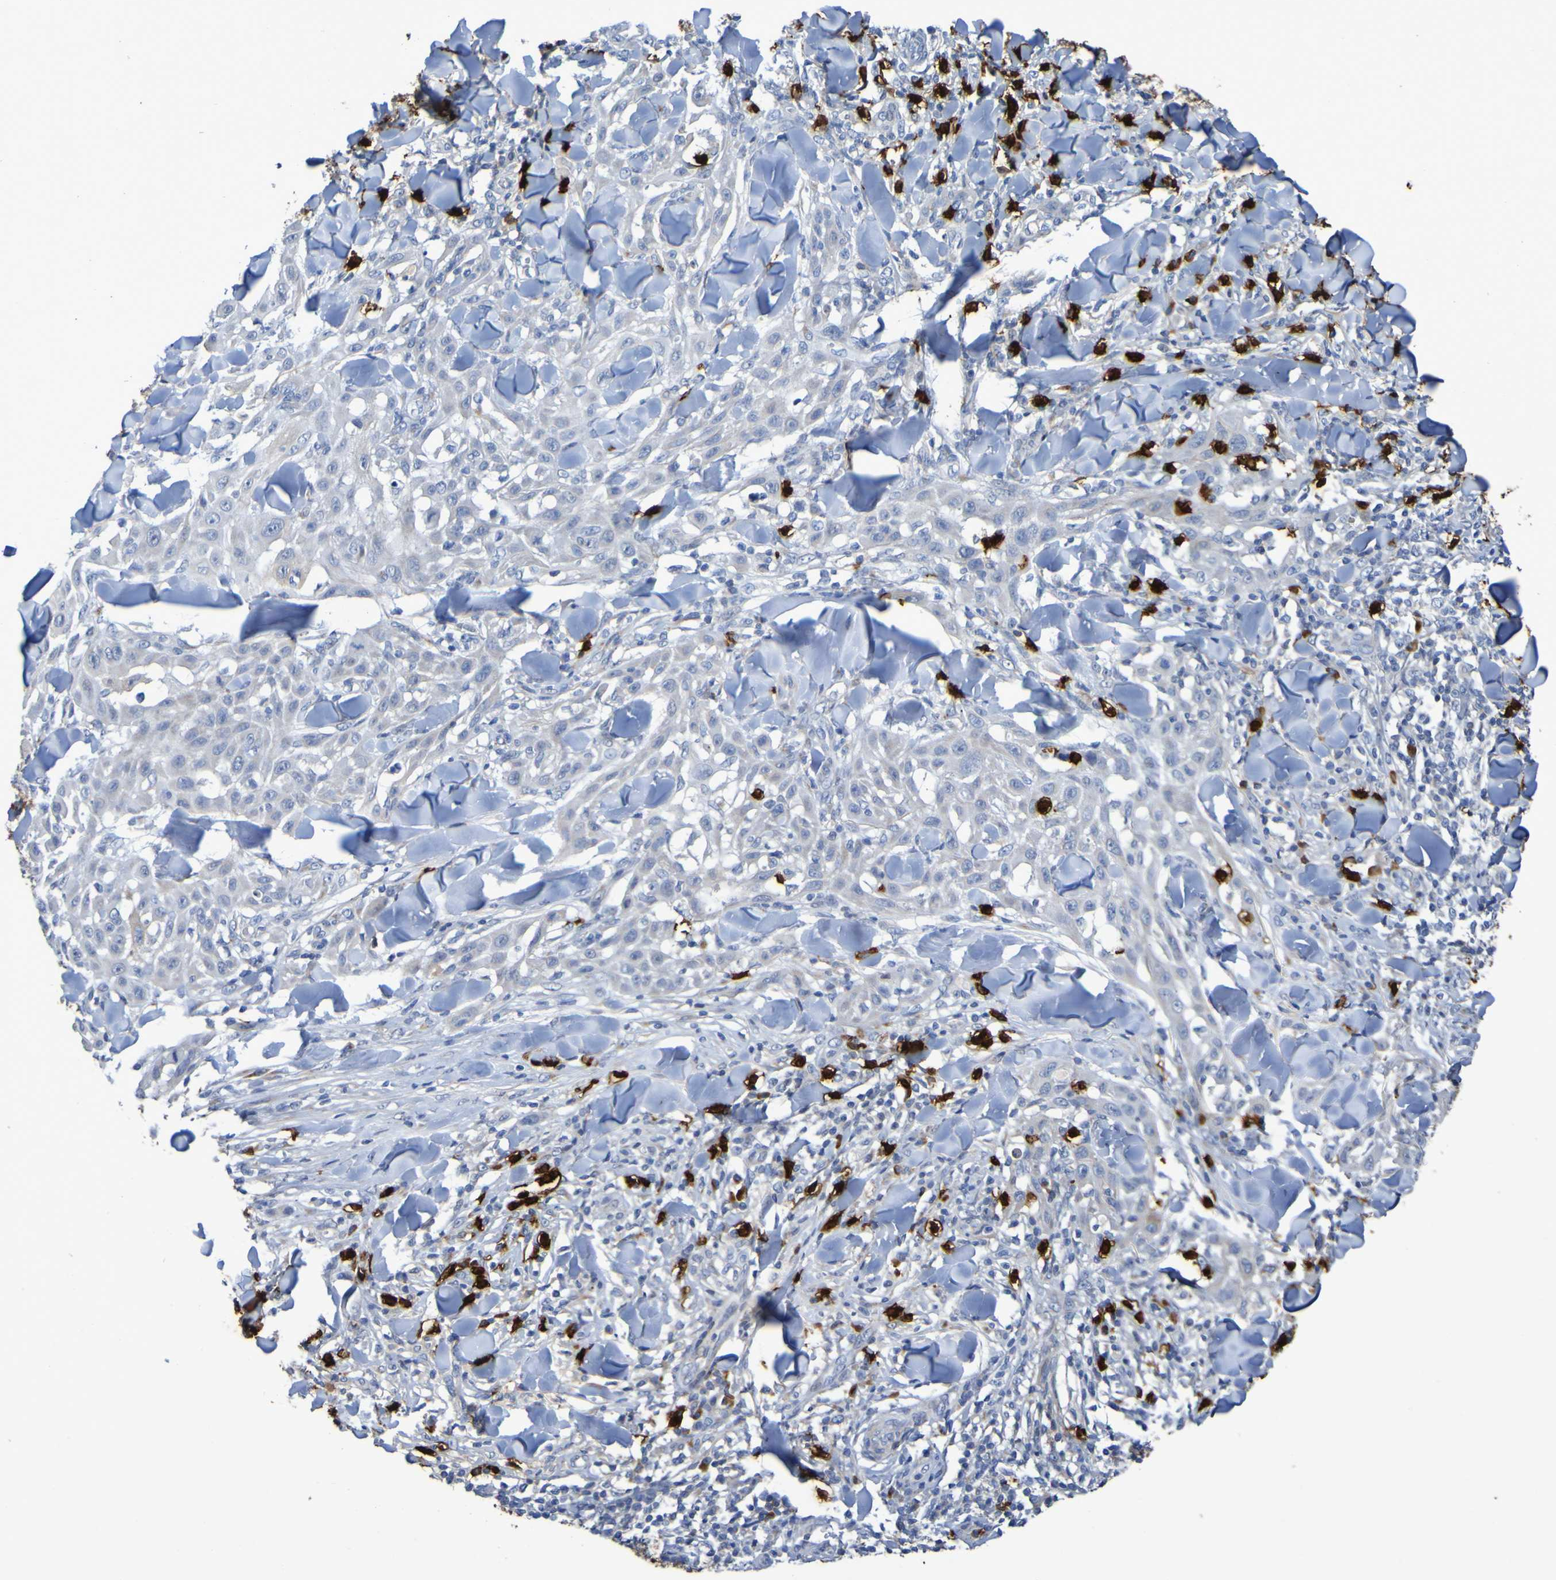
{"staining": {"intensity": "negative", "quantity": "none", "location": "none"}, "tissue": "skin cancer", "cell_type": "Tumor cells", "image_type": "cancer", "snomed": [{"axis": "morphology", "description": "Squamous cell carcinoma, NOS"}, {"axis": "topography", "description": "Skin"}], "caption": "Immunohistochemistry micrograph of neoplastic tissue: squamous cell carcinoma (skin) stained with DAB (3,3'-diaminobenzidine) demonstrates no significant protein positivity in tumor cells.", "gene": "C11orf24", "patient": {"sex": "male", "age": 24}}